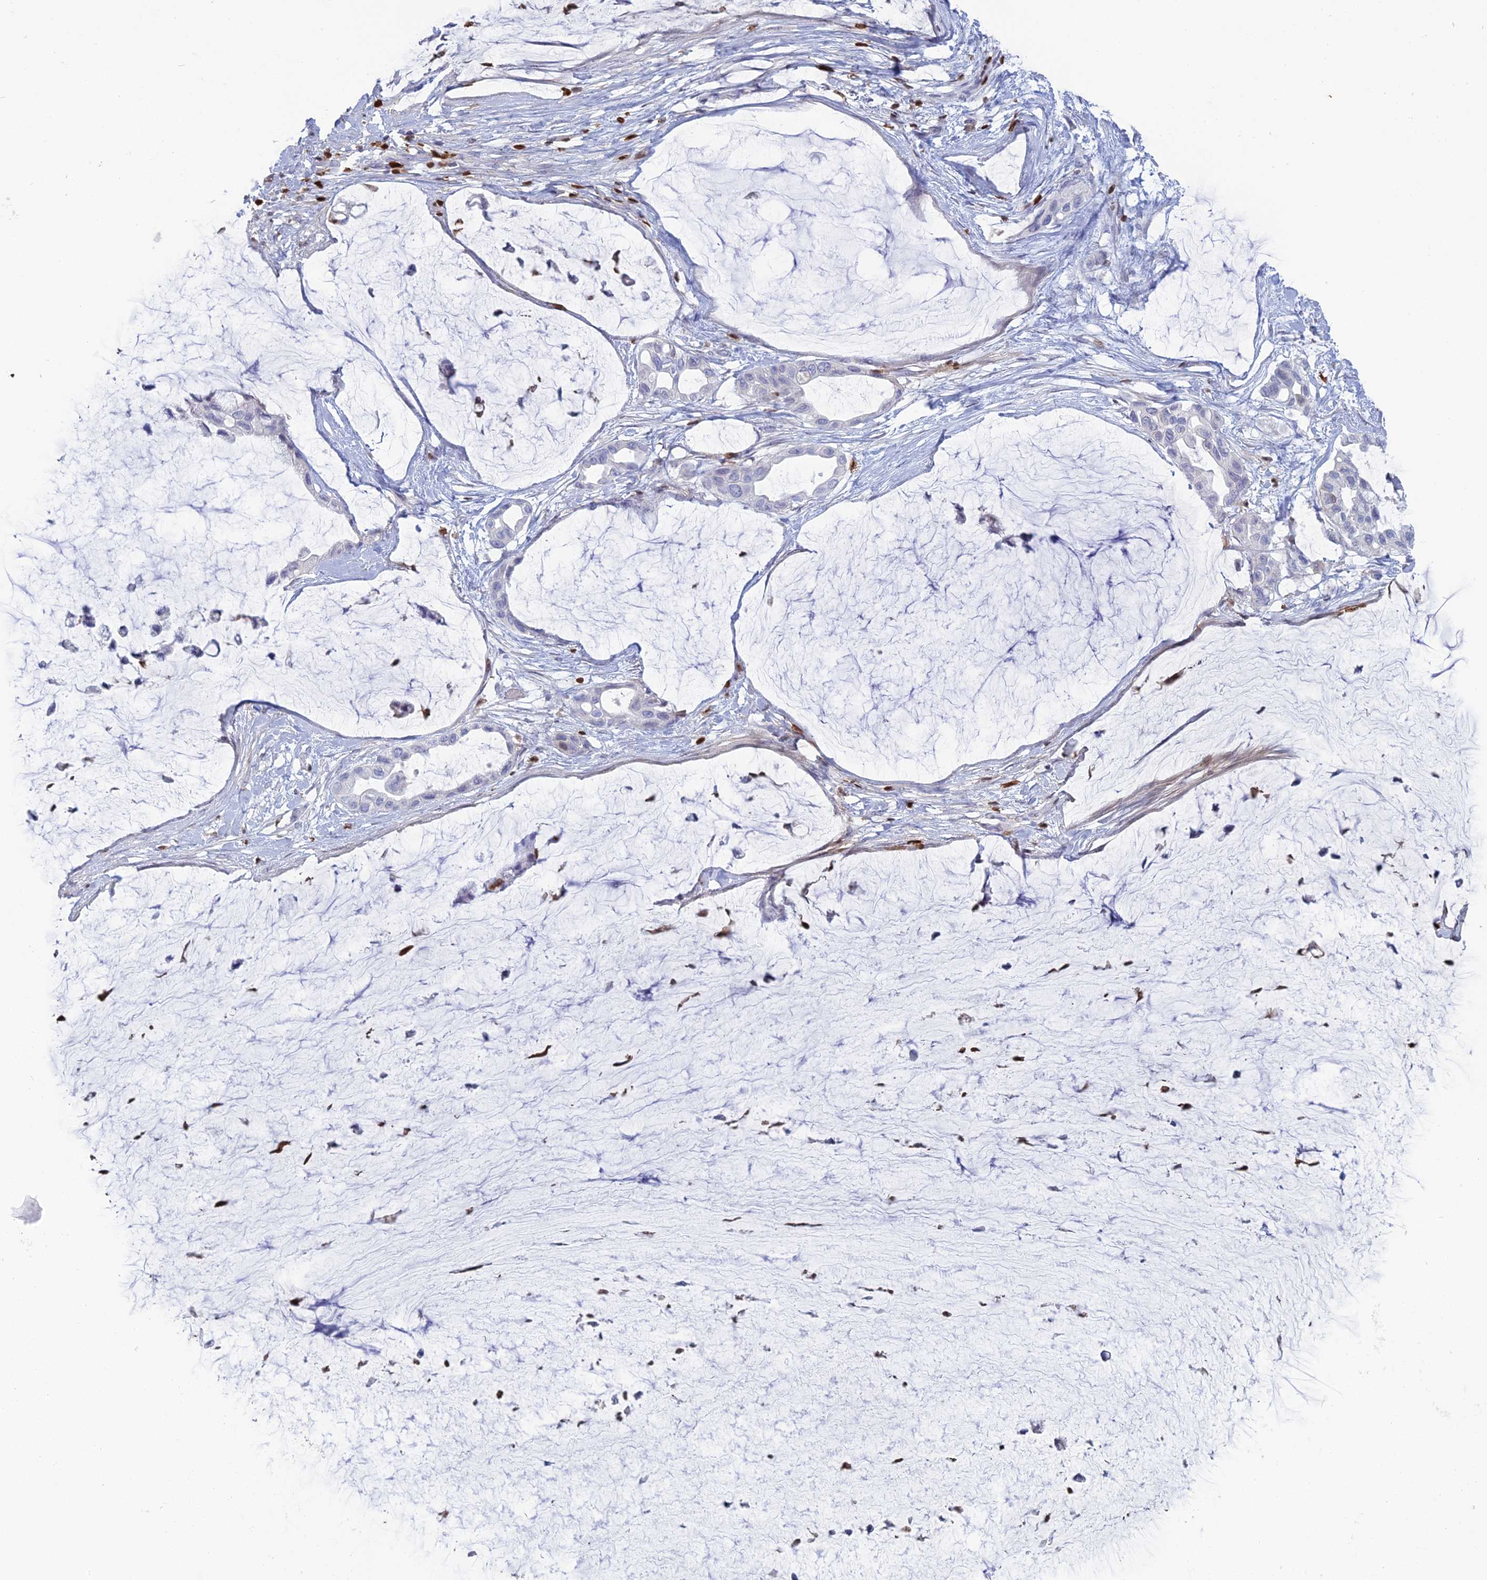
{"staining": {"intensity": "negative", "quantity": "none", "location": "none"}, "tissue": "ovarian cancer", "cell_type": "Tumor cells", "image_type": "cancer", "snomed": [{"axis": "morphology", "description": "Cystadenocarcinoma, mucinous, NOS"}, {"axis": "topography", "description": "Ovary"}], "caption": "The image demonstrates no significant expression in tumor cells of ovarian cancer (mucinous cystadenocarcinoma).", "gene": "PGBD4", "patient": {"sex": "female", "age": 39}}